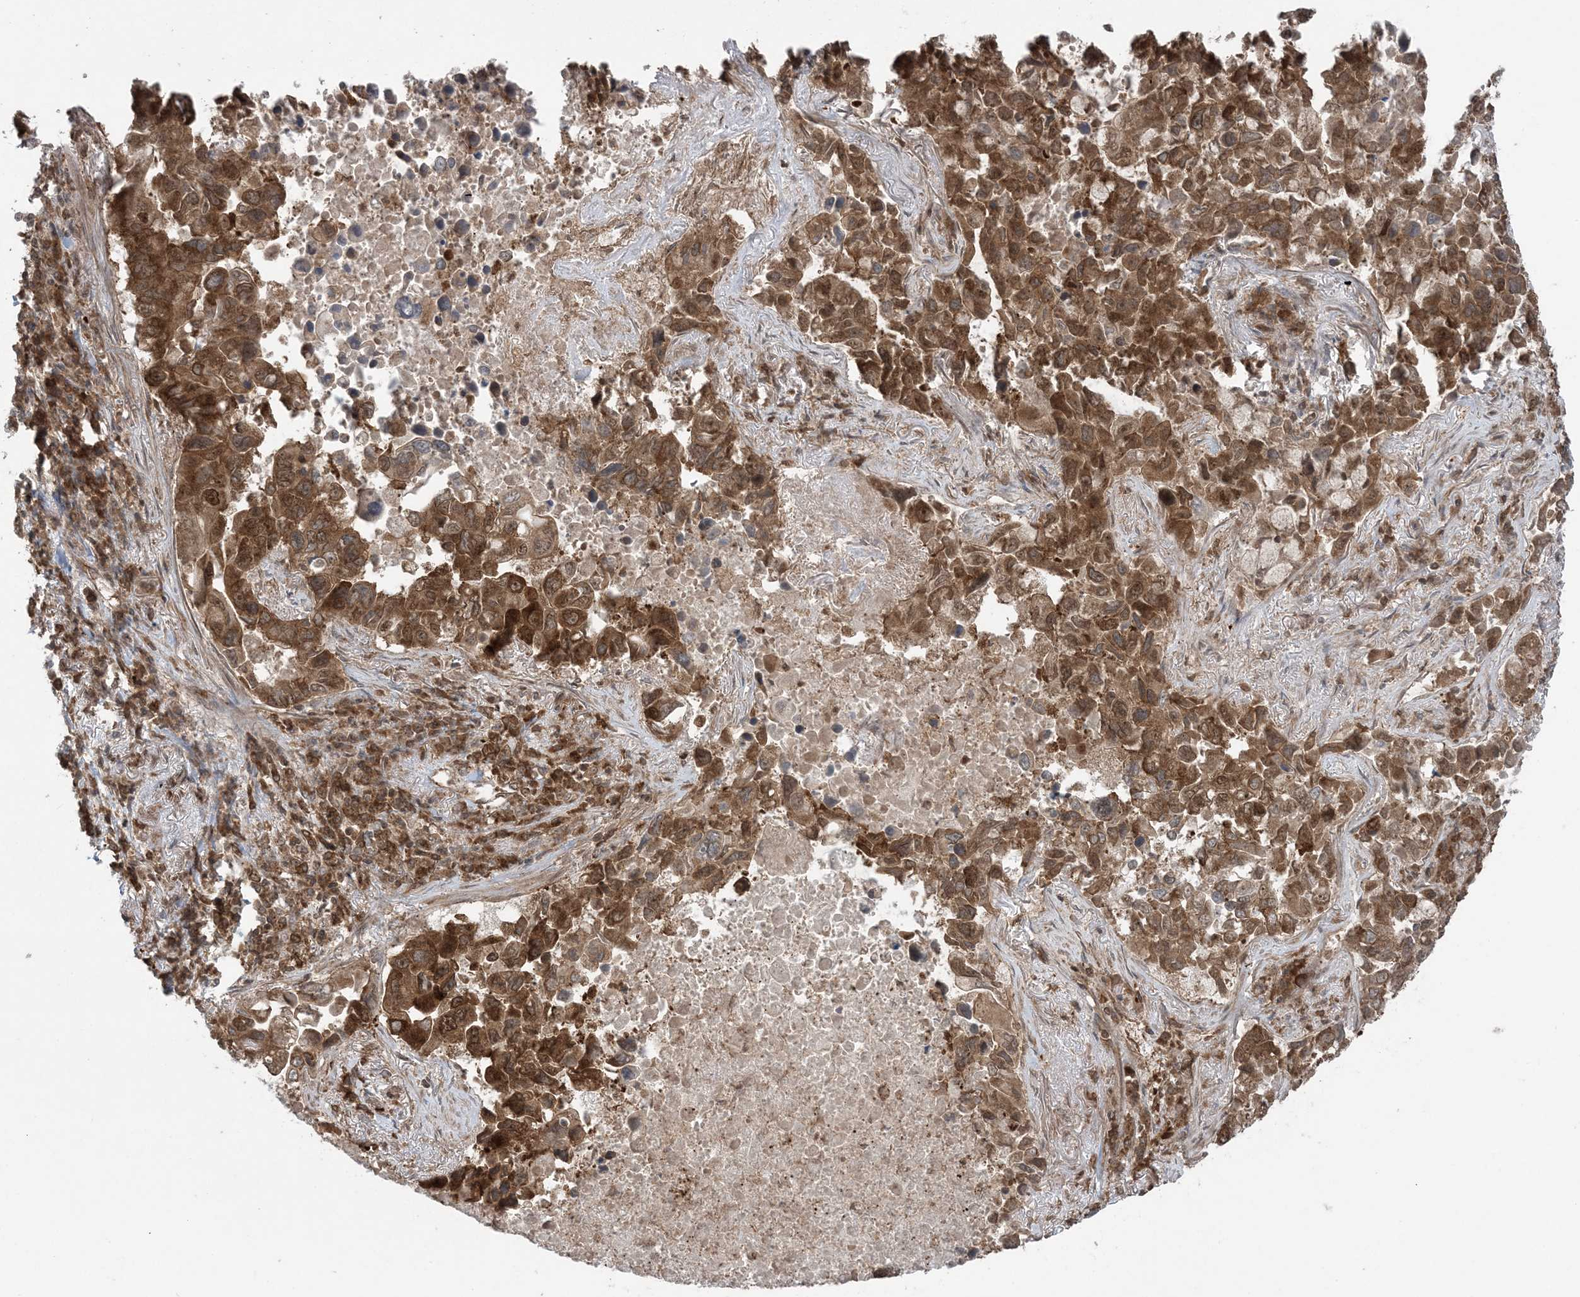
{"staining": {"intensity": "strong", "quantity": ">75%", "location": "cytoplasmic/membranous"}, "tissue": "lung cancer", "cell_type": "Tumor cells", "image_type": "cancer", "snomed": [{"axis": "morphology", "description": "Adenocarcinoma, NOS"}, {"axis": "topography", "description": "Lung"}], "caption": "Protein staining of lung cancer (adenocarcinoma) tissue reveals strong cytoplasmic/membranous expression in approximately >75% of tumor cells.", "gene": "DDX19B", "patient": {"sex": "male", "age": 64}}